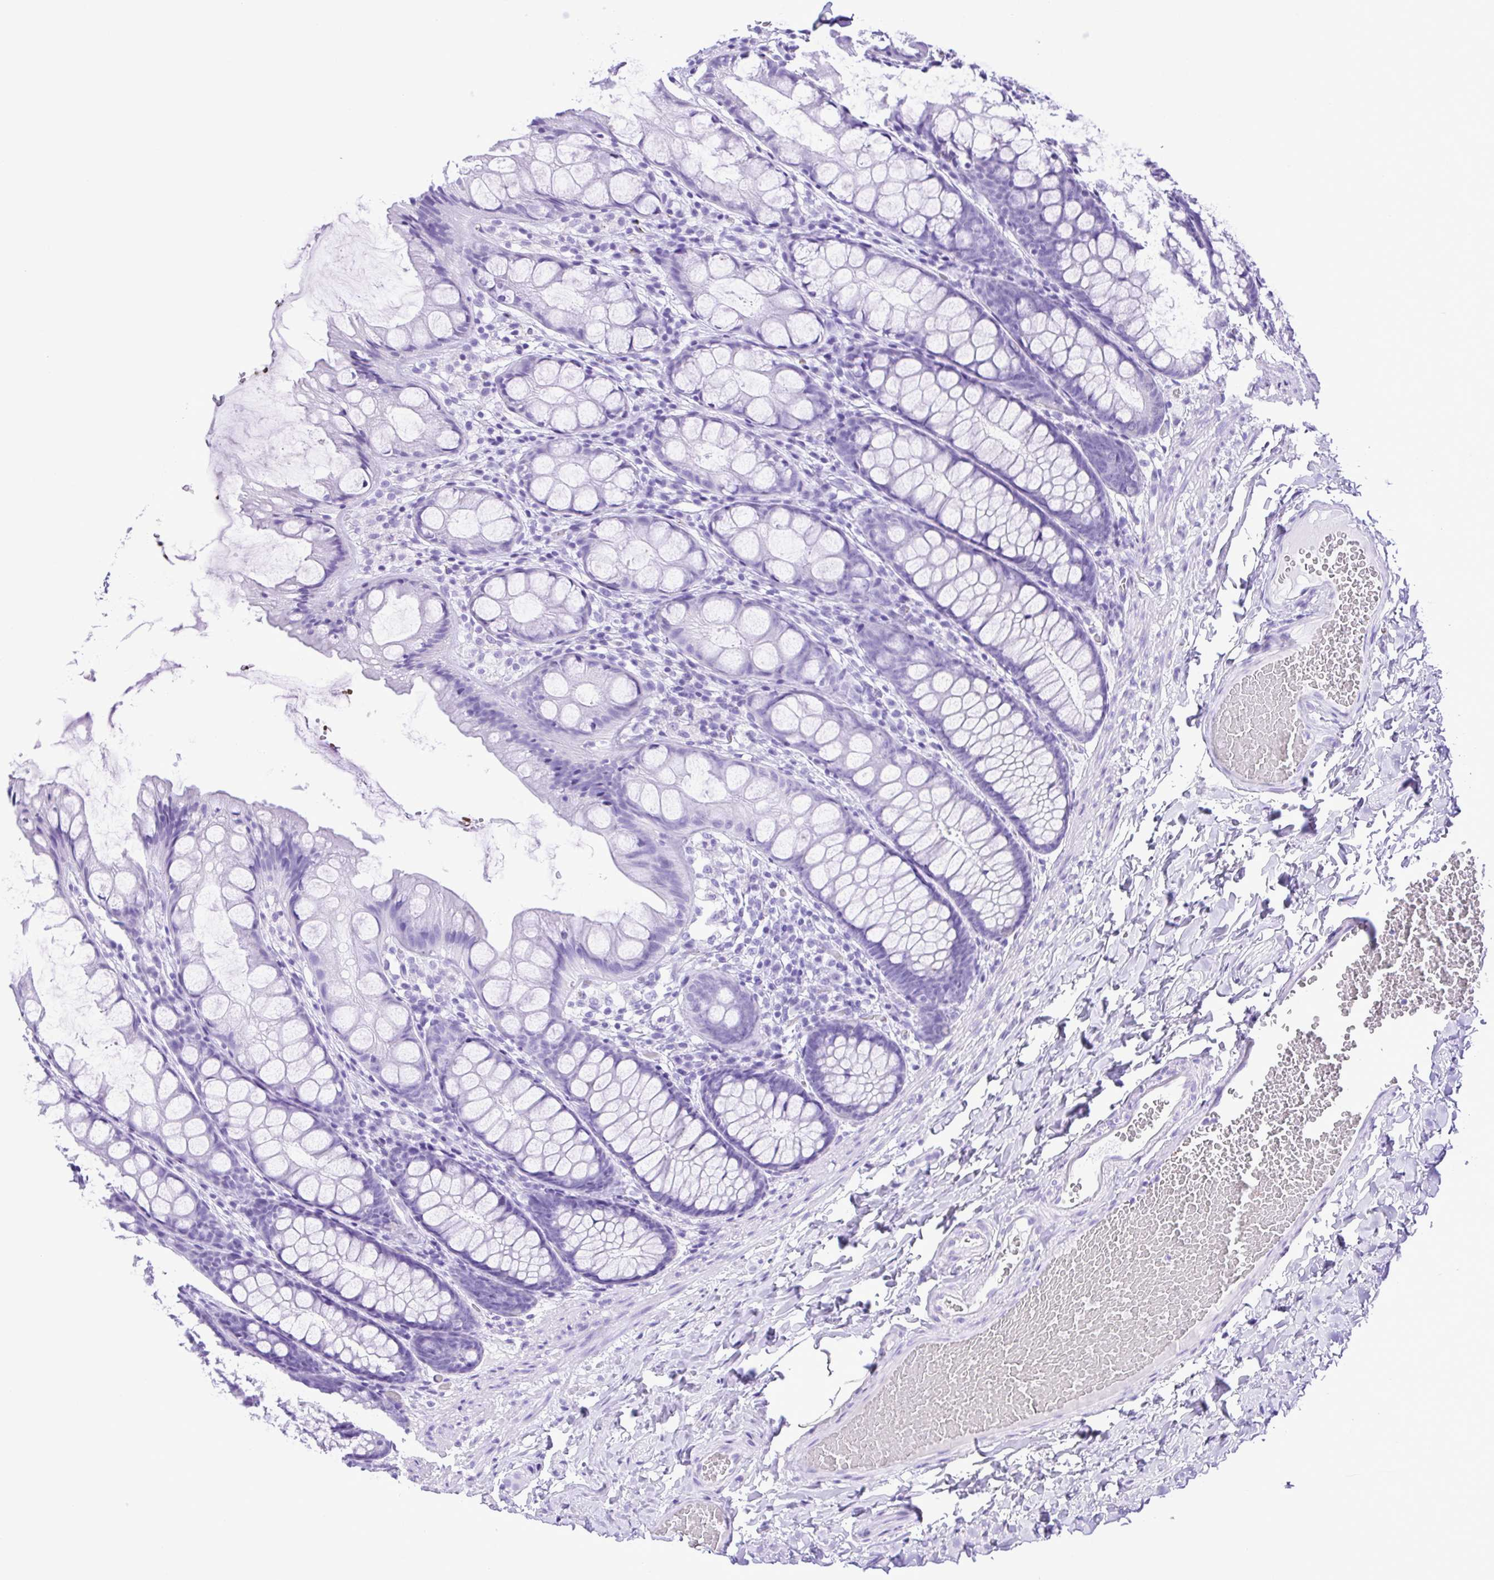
{"staining": {"intensity": "negative", "quantity": "none", "location": "none"}, "tissue": "colon", "cell_type": "Endothelial cells", "image_type": "normal", "snomed": [{"axis": "morphology", "description": "Normal tissue, NOS"}, {"axis": "topography", "description": "Colon"}], "caption": "Colon stained for a protein using IHC reveals no expression endothelial cells.", "gene": "SYT1", "patient": {"sex": "male", "age": 47}}